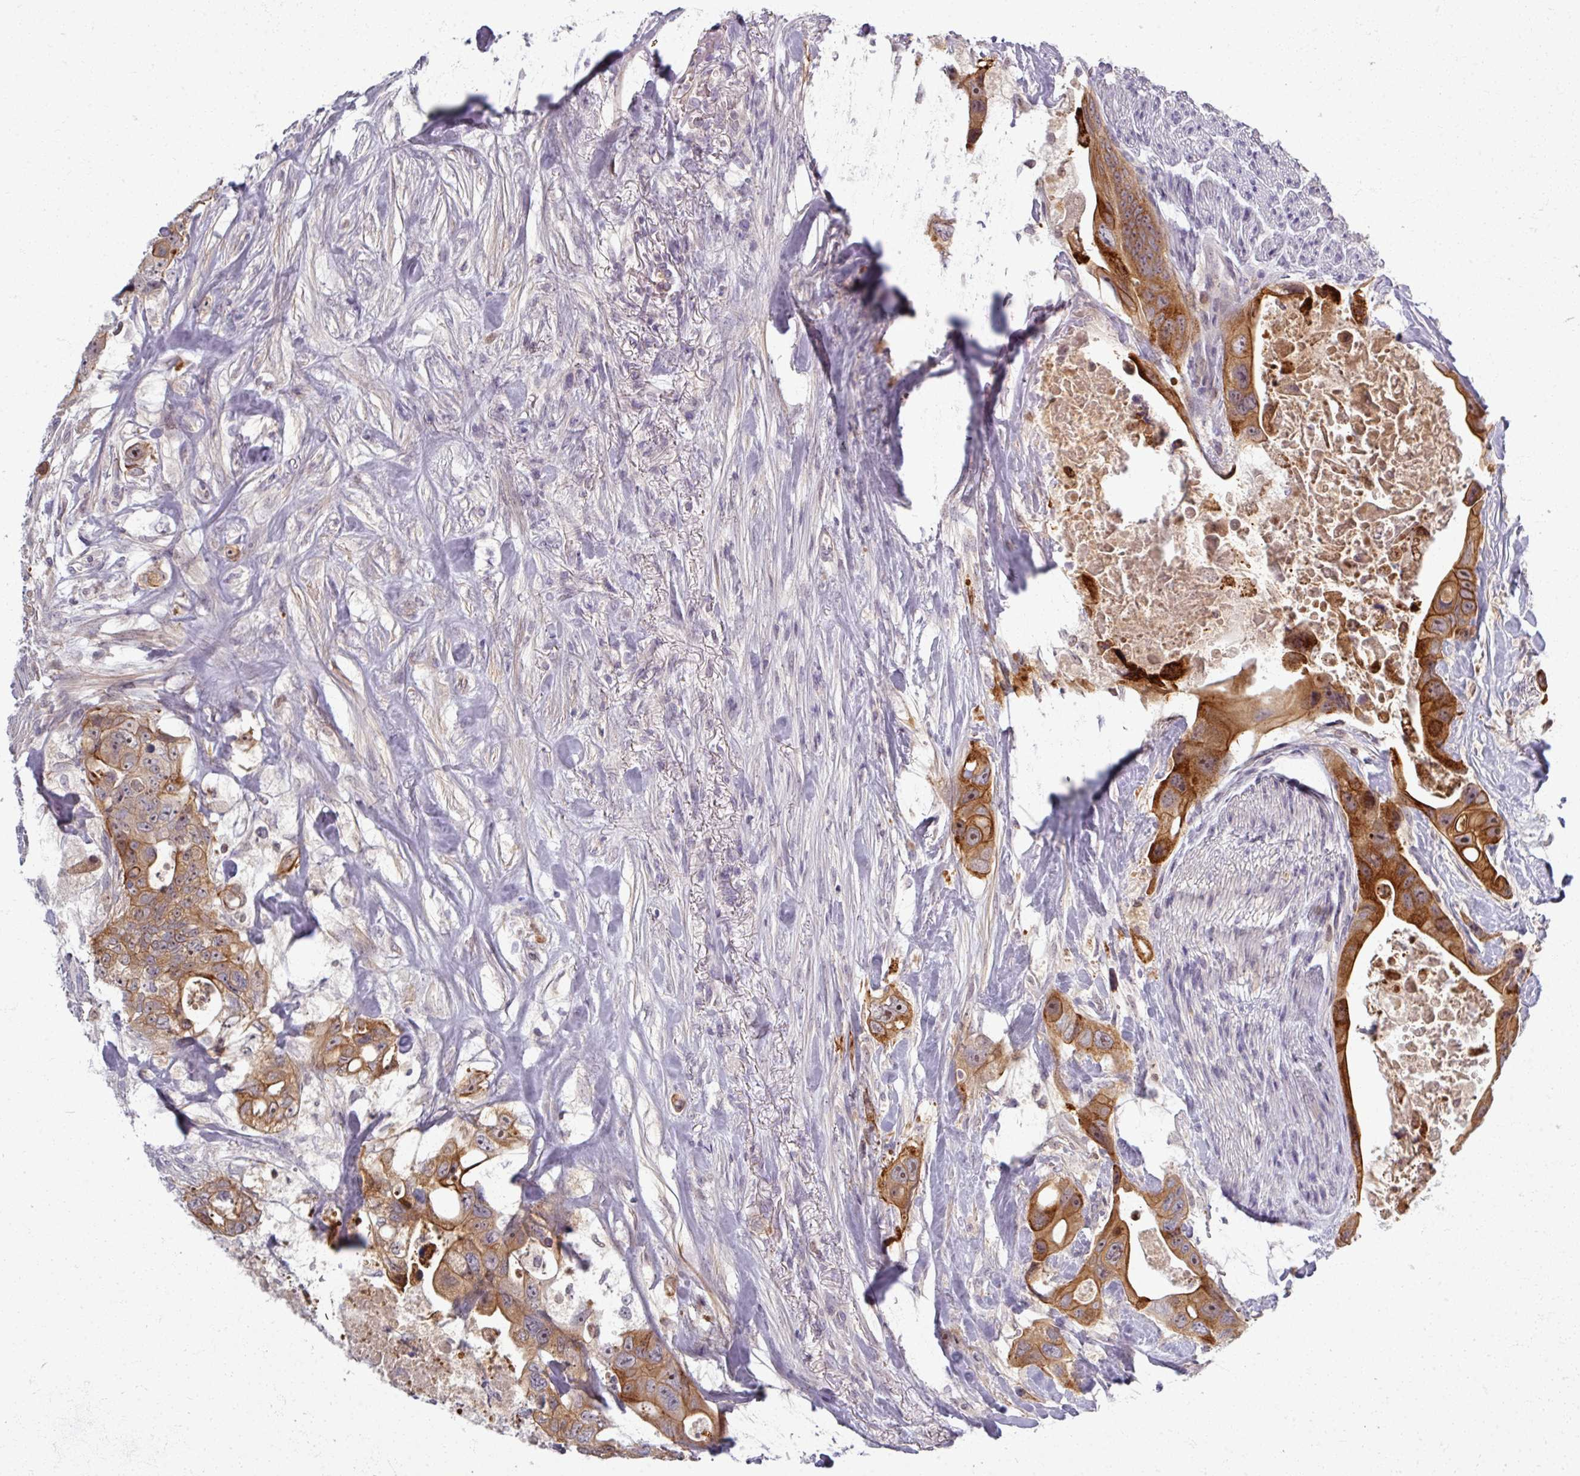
{"staining": {"intensity": "strong", "quantity": ">75%", "location": "cytoplasmic/membranous"}, "tissue": "colorectal cancer", "cell_type": "Tumor cells", "image_type": "cancer", "snomed": [{"axis": "morphology", "description": "Adenocarcinoma, NOS"}, {"axis": "topography", "description": "Colon"}], "caption": "Immunohistochemical staining of human colorectal adenocarcinoma exhibits strong cytoplasmic/membranous protein positivity in about >75% of tumor cells.", "gene": "TTLL7", "patient": {"sex": "female", "age": 46}}